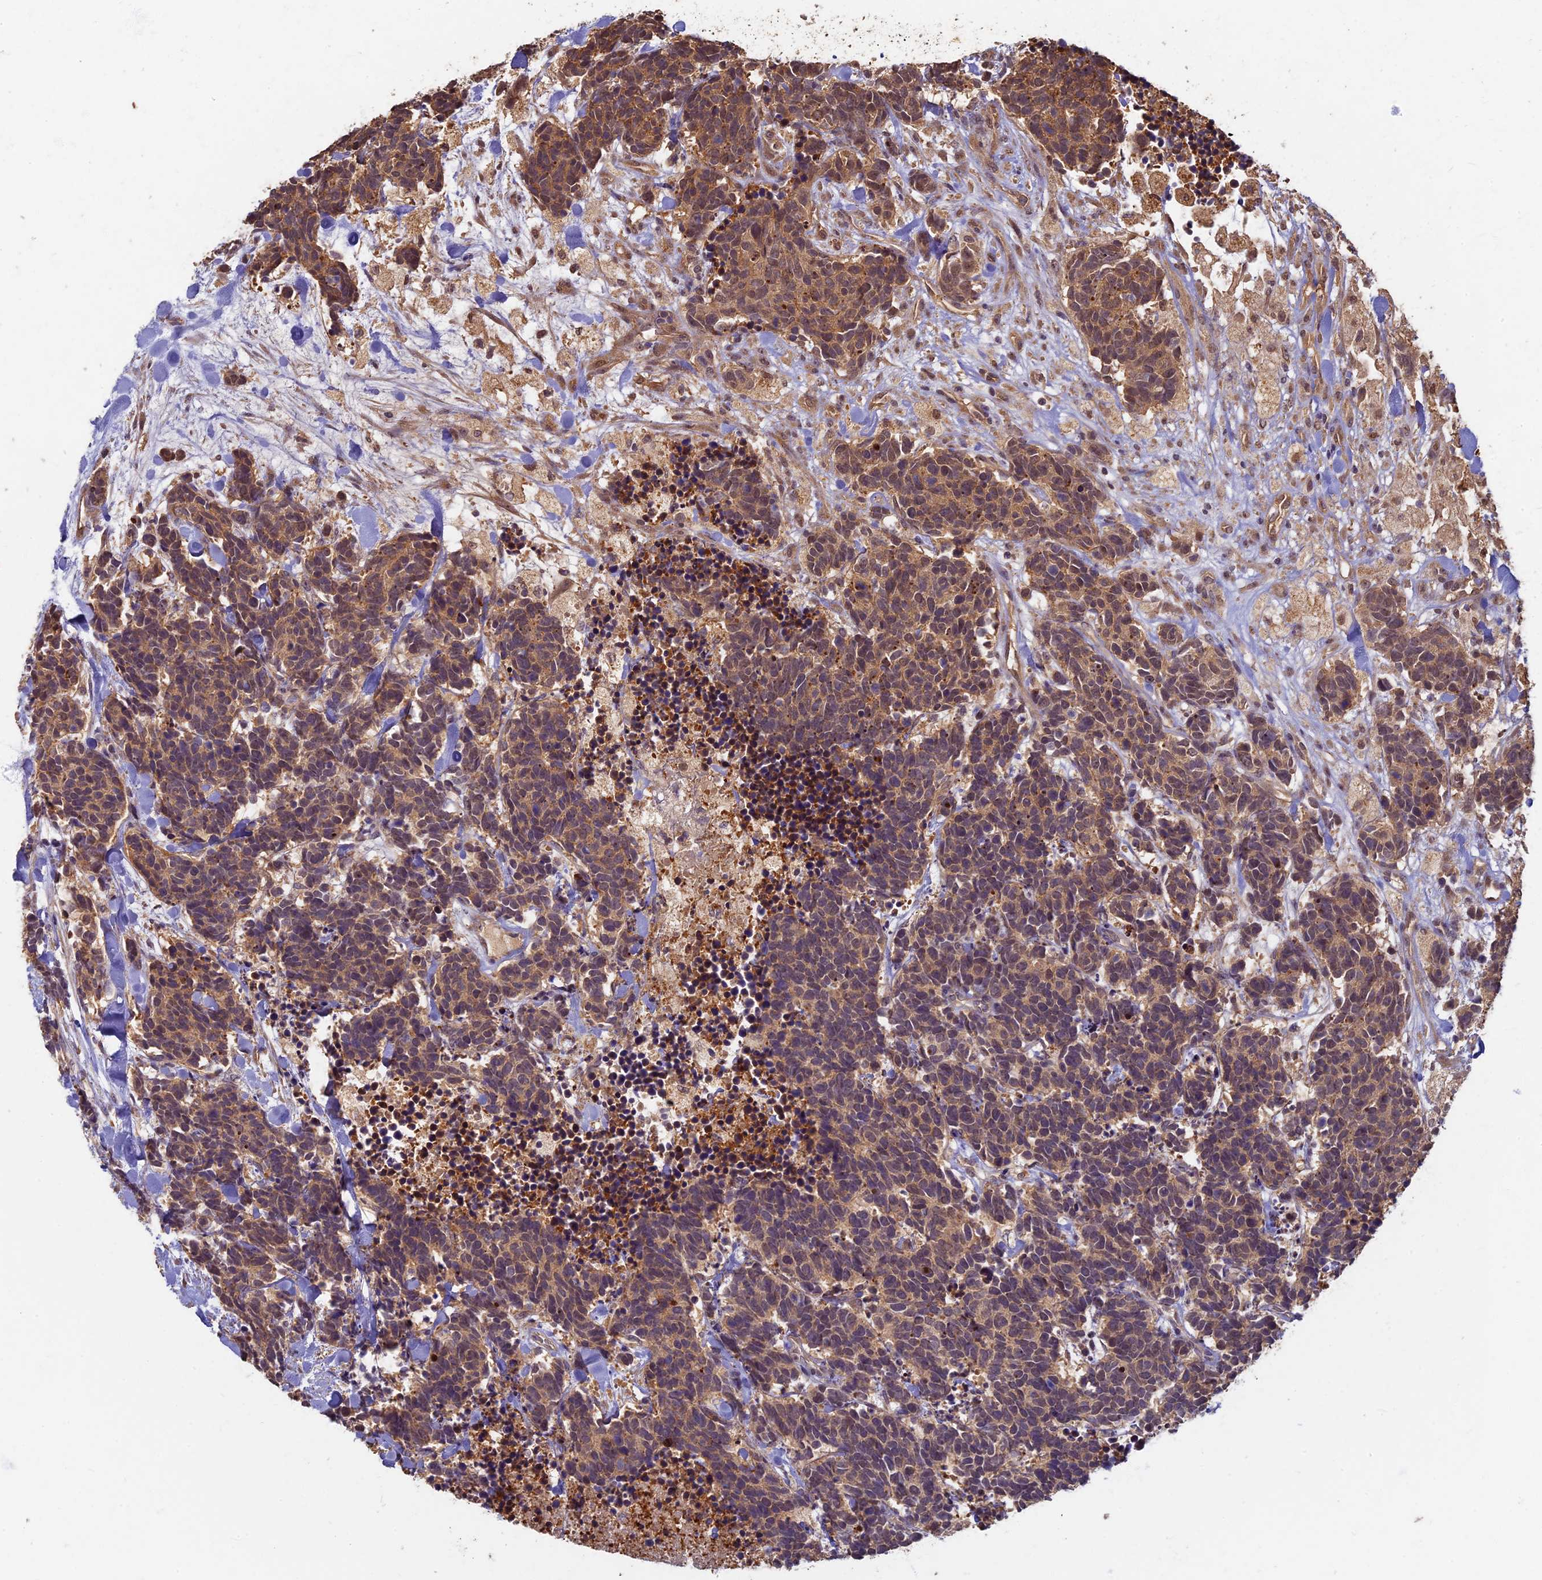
{"staining": {"intensity": "moderate", "quantity": ">75%", "location": "cytoplasmic/membranous"}, "tissue": "carcinoid", "cell_type": "Tumor cells", "image_type": "cancer", "snomed": [{"axis": "morphology", "description": "Carcinoma, NOS"}, {"axis": "morphology", "description": "Carcinoid, malignant, NOS"}, {"axis": "topography", "description": "Prostate"}], "caption": "Immunohistochemistry (IHC) of carcinoid (malignant) shows medium levels of moderate cytoplasmic/membranous expression in about >75% of tumor cells.", "gene": "RSPH3", "patient": {"sex": "male", "age": 57}}